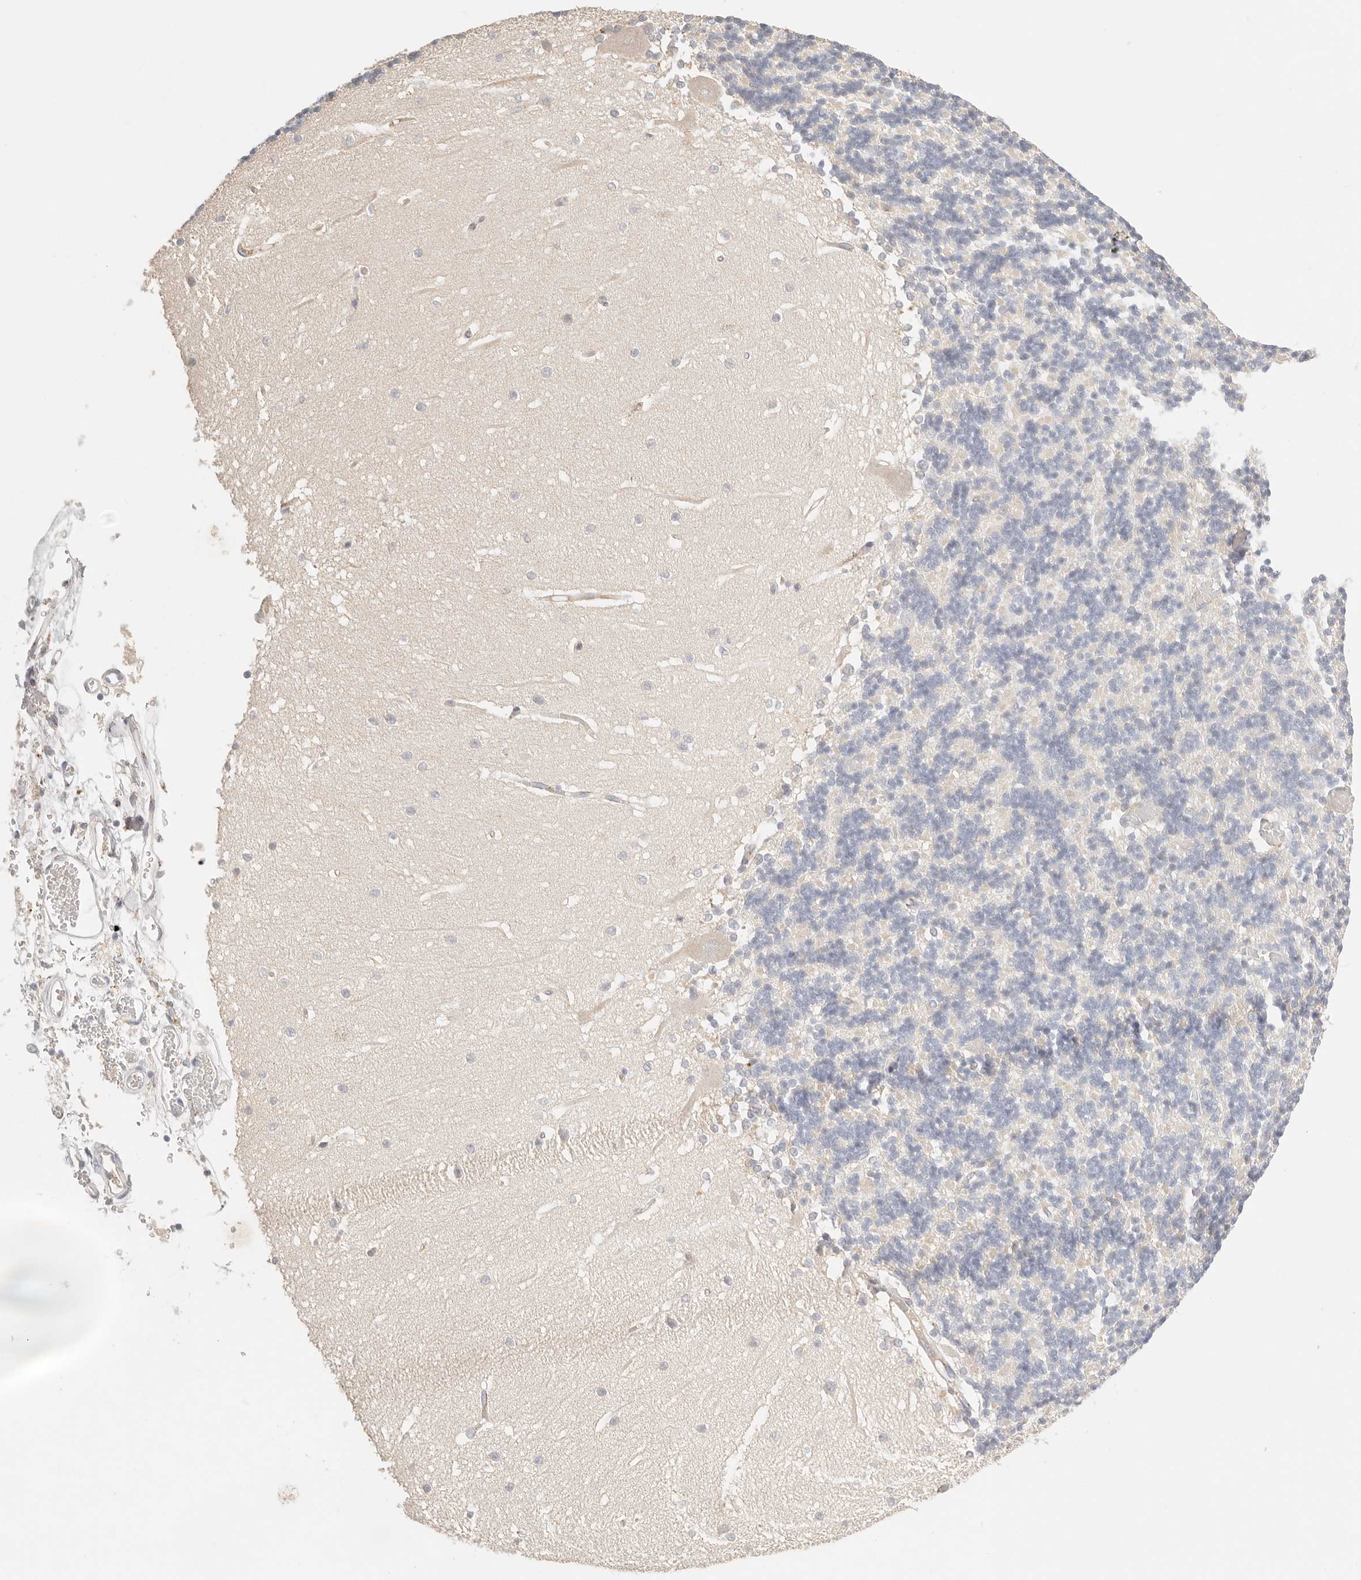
{"staining": {"intensity": "negative", "quantity": "none", "location": "none"}, "tissue": "cerebellum", "cell_type": "Cells in granular layer", "image_type": "normal", "snomed": [{"axis": "morphology", "description": "Normal tissue, NOS"}, {"axis": "topography", "description": "Cerebellum"}], "caption": "This is an immunohistochemistry micrograph of benign human cerebellum. There is no staining in cells in granular layer.", "gene": "CEP120", "patient": {"sex": "male", "age": 37}}